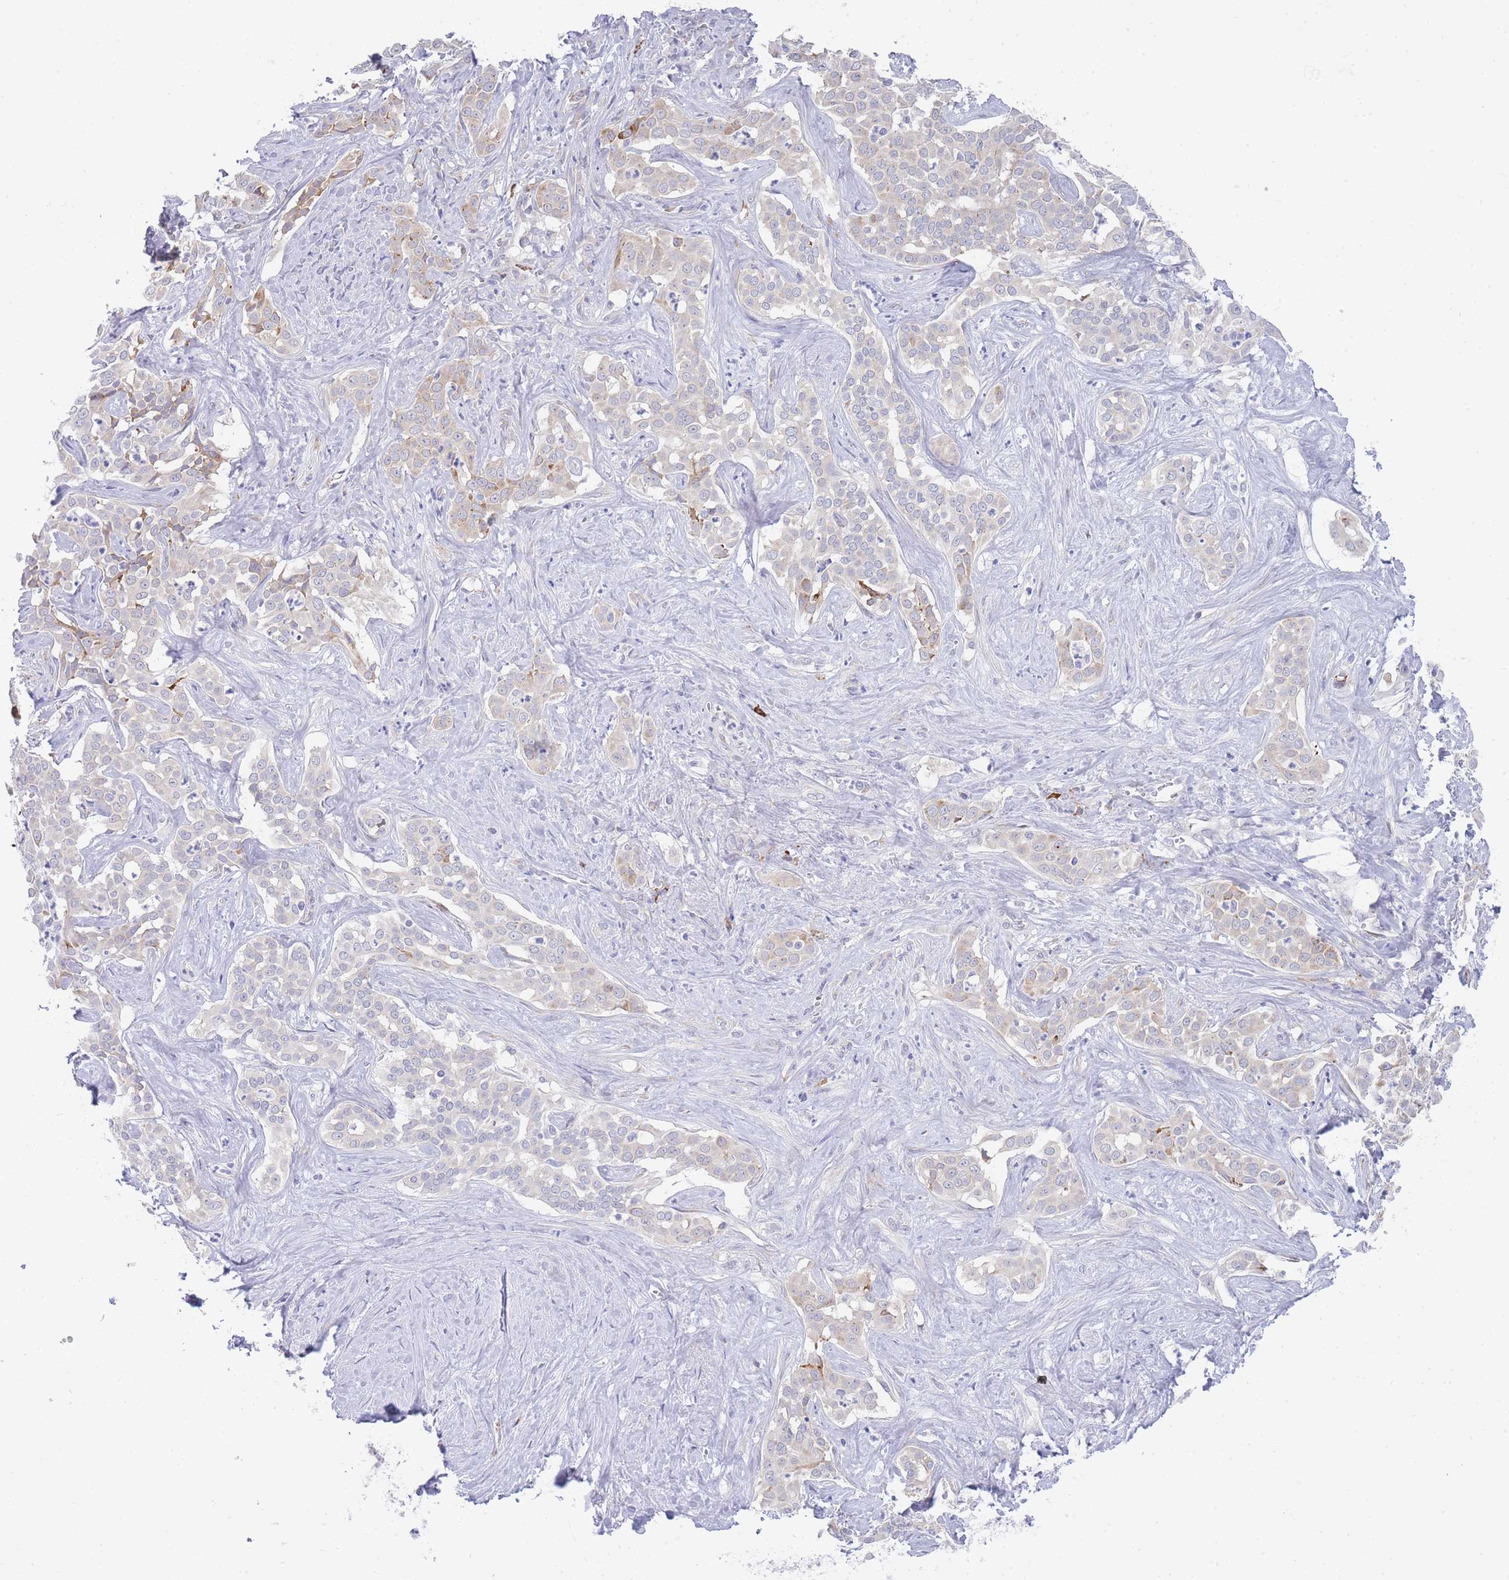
{"staining": {"intensity": "weak", "quantity": "<25%", "location": "cytoplasmic/membranous"}, "tissue": "liver cancer", "cell_type": "Tumor cells", "image_type": "cancer", "snomed": [{"axis": "morphology", "description": "Cholangiocarcinoma"}, {"axis": "topography", "description": "Liver"}], "caption": "There is no significant staining in tumor cells of liver cancer (cholangiocarcinoma).", "gene": "ZNF510", "patient": {"sex": "male", "age": 67}}